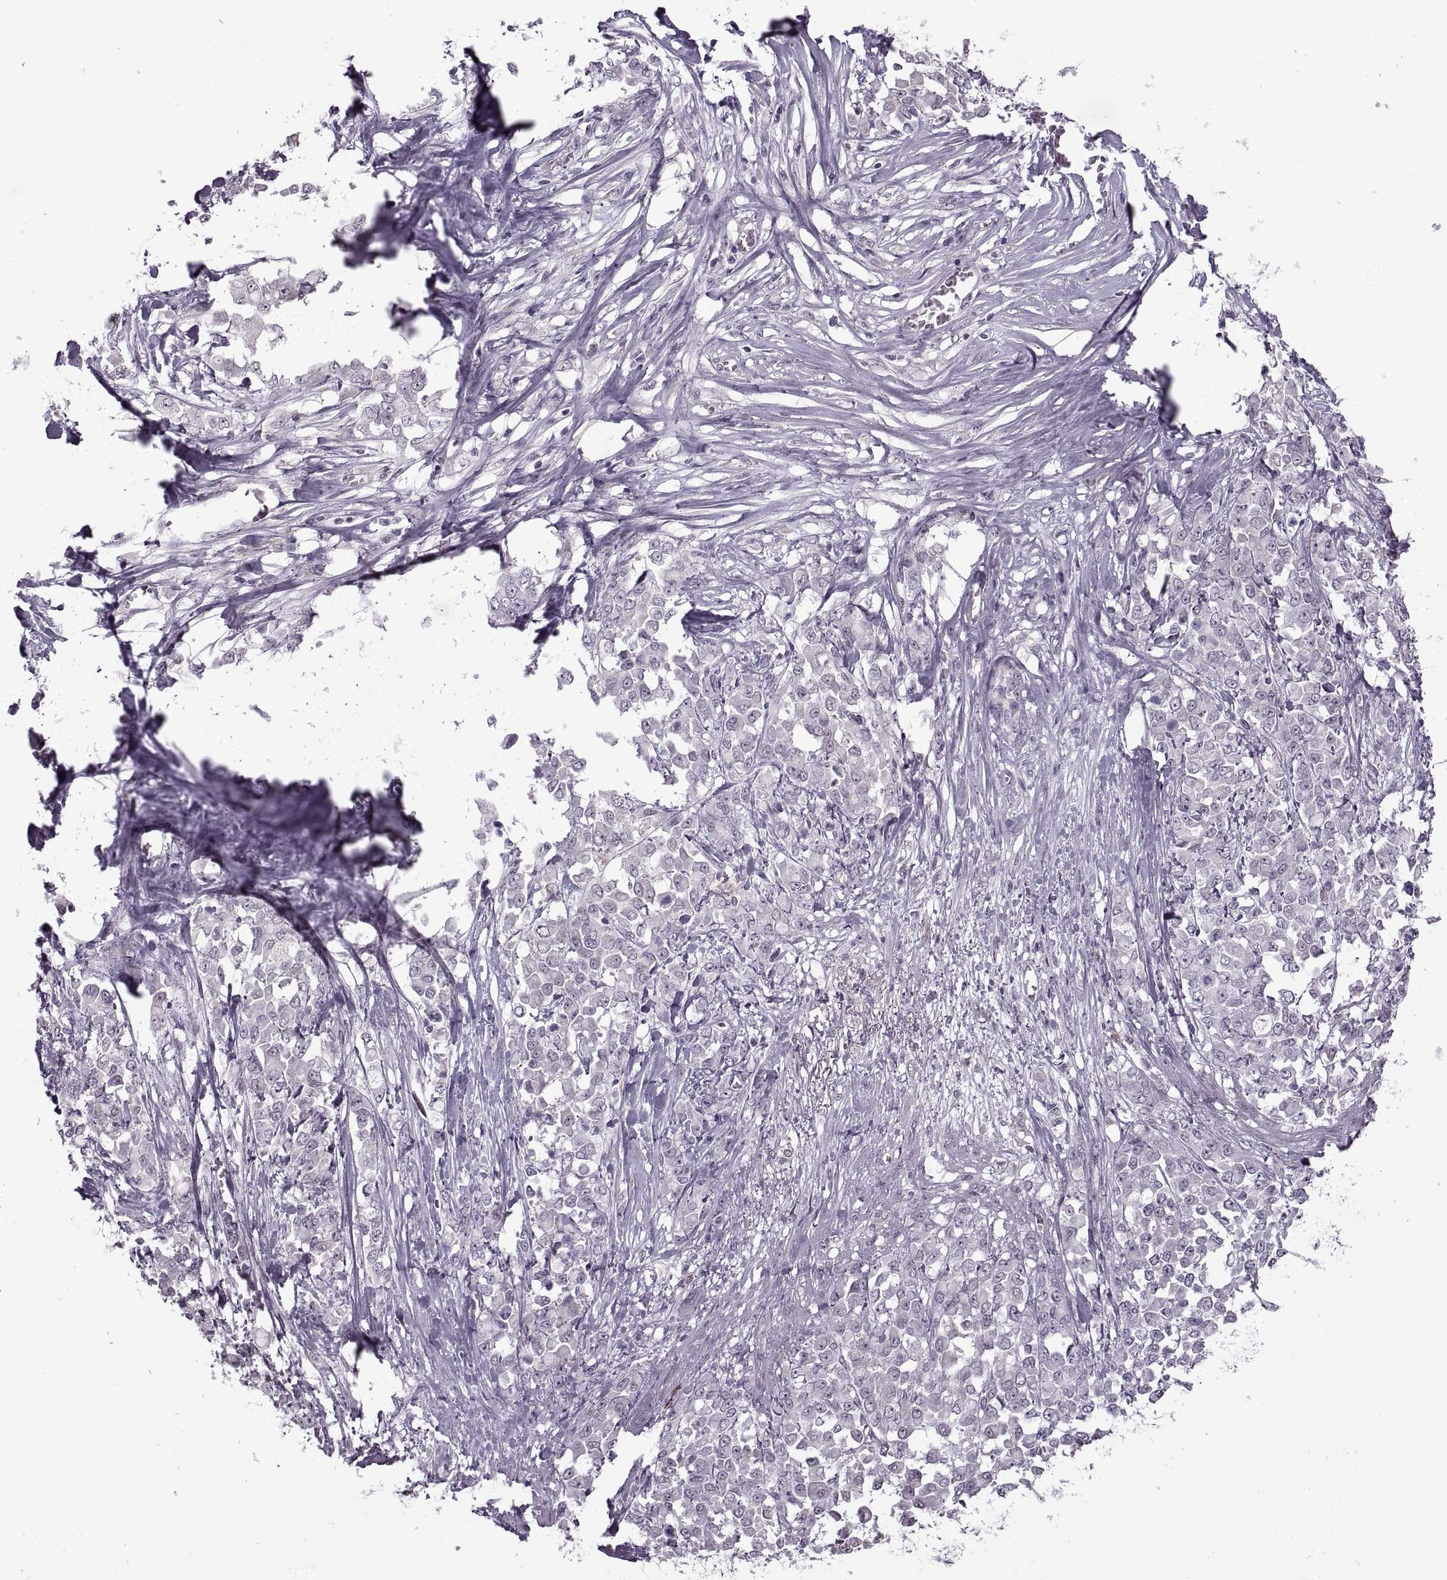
{"staining": {"intensity": "negative", "quantity": "none", "location": "none"}, "tissue": "stomach cancer", "cell_type": "Tumor cells", "image_type": "cancer", "snomed": [{"axis": "morphology", "description": "Adenocarcinoma, NOS"}, {"axis": "topography", "description": "Stomach"}], "caption": "Human stomach cancer (adenocarcinoma) stained for a protein using immunohistochemistry (IHC) reveals no positivity in tumor cells.", "gene": "PRSS37", "patient": {"sex": "female", "age": 76}}